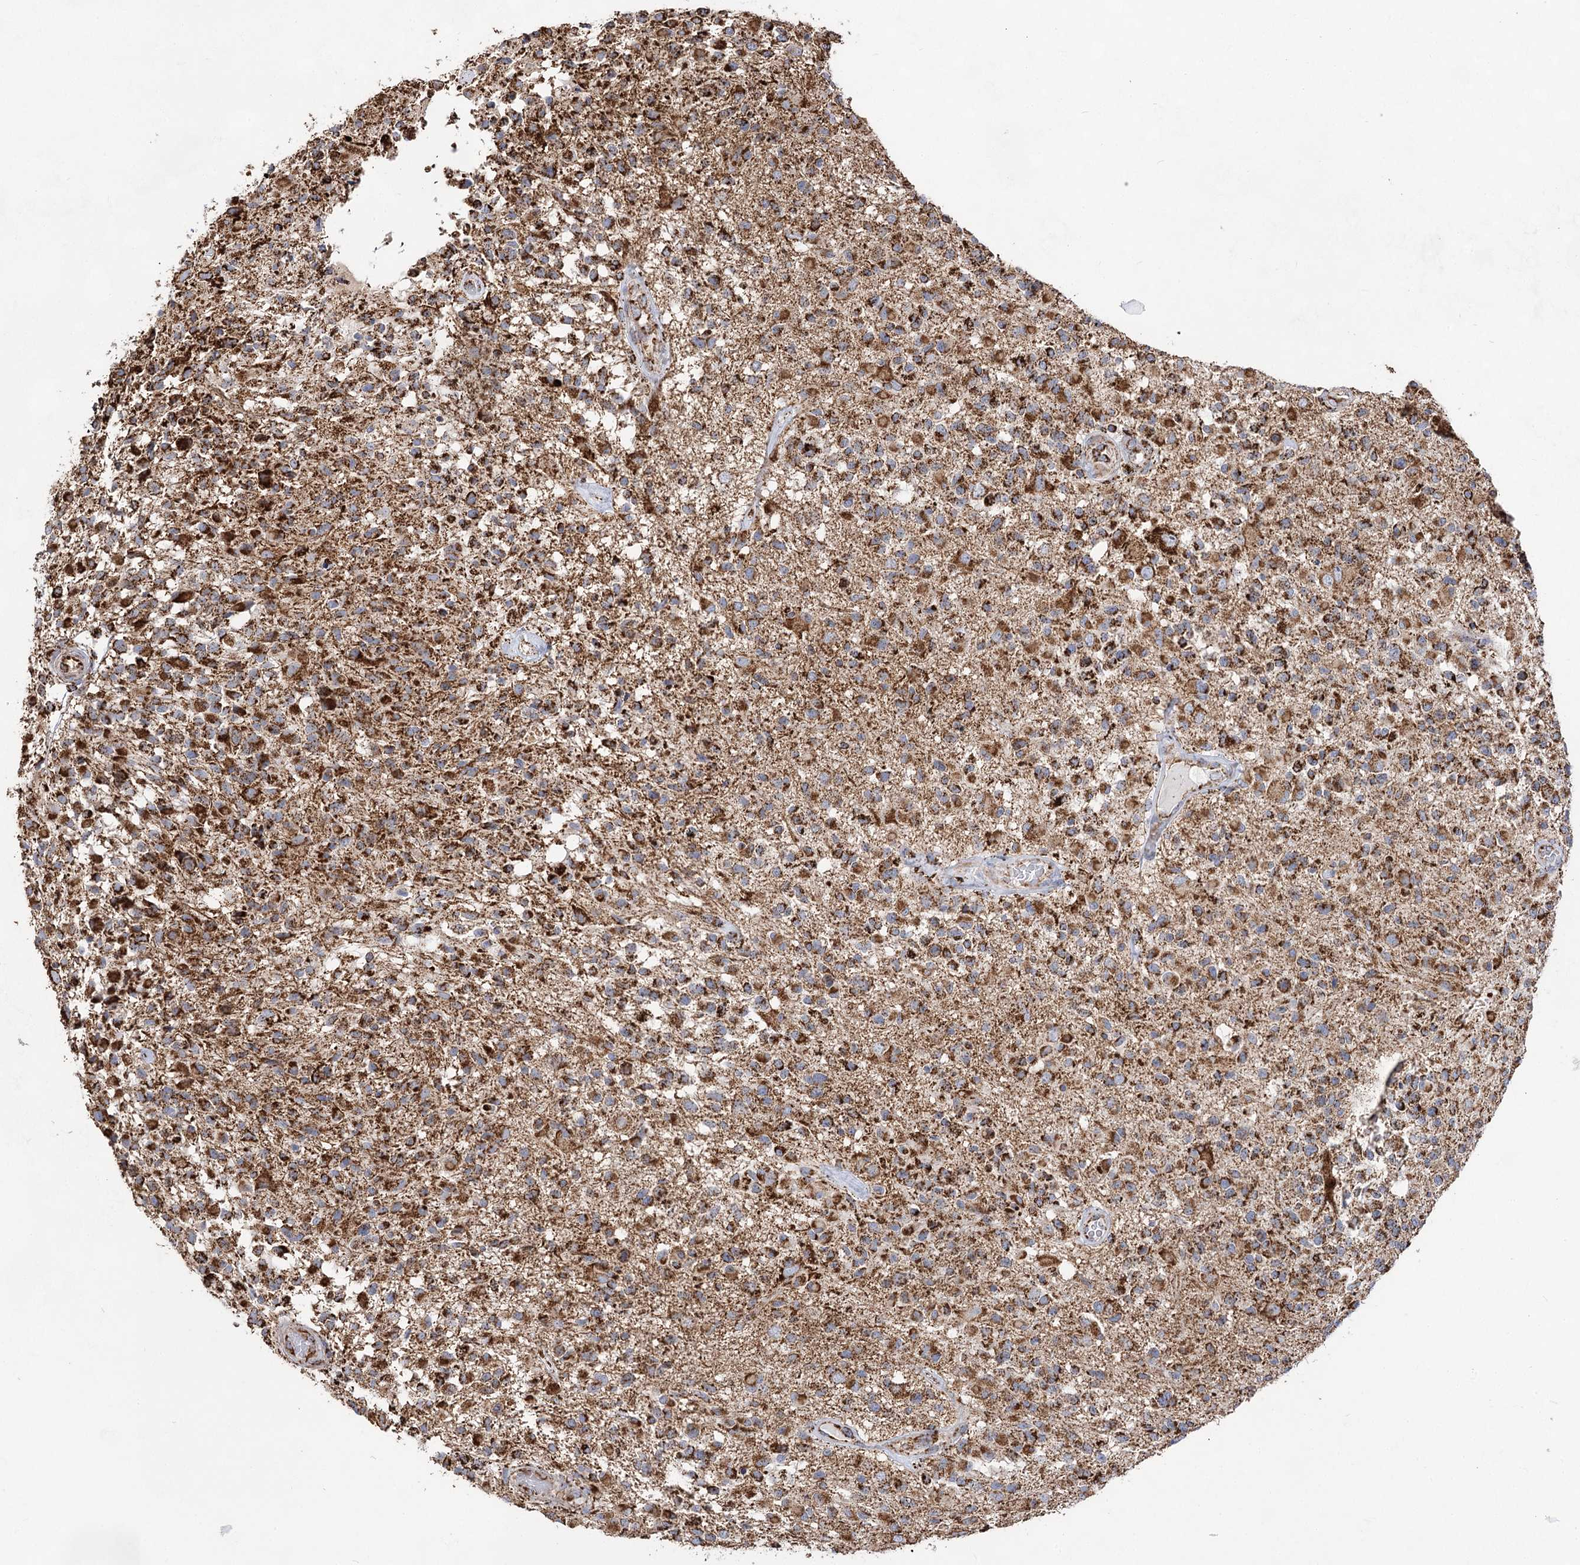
{"staining": {"intensity": "strong", "quantity": ">75%", "location": "cytoplasmic/membranous"}, "tissue": "glioma", "cell_type": "Tumor cells", "image_type": "cancer", "snomed": [{"axis": "morphology", "description": "Glioma, malignant, High grade"}, {"axis": "morphology", "description": "Glioblastoma, NOS"}, {"axis": "topography", "description": "Brain"}], "caption": "Immunohistochemistry image of human glioma stained for a protein (brown), which displays high levels of strong cytoplasmic/membranous expression in about >75% of tumor cells.", "gene": "NADK2", "patient": {"sex": "male", "age": 60}}